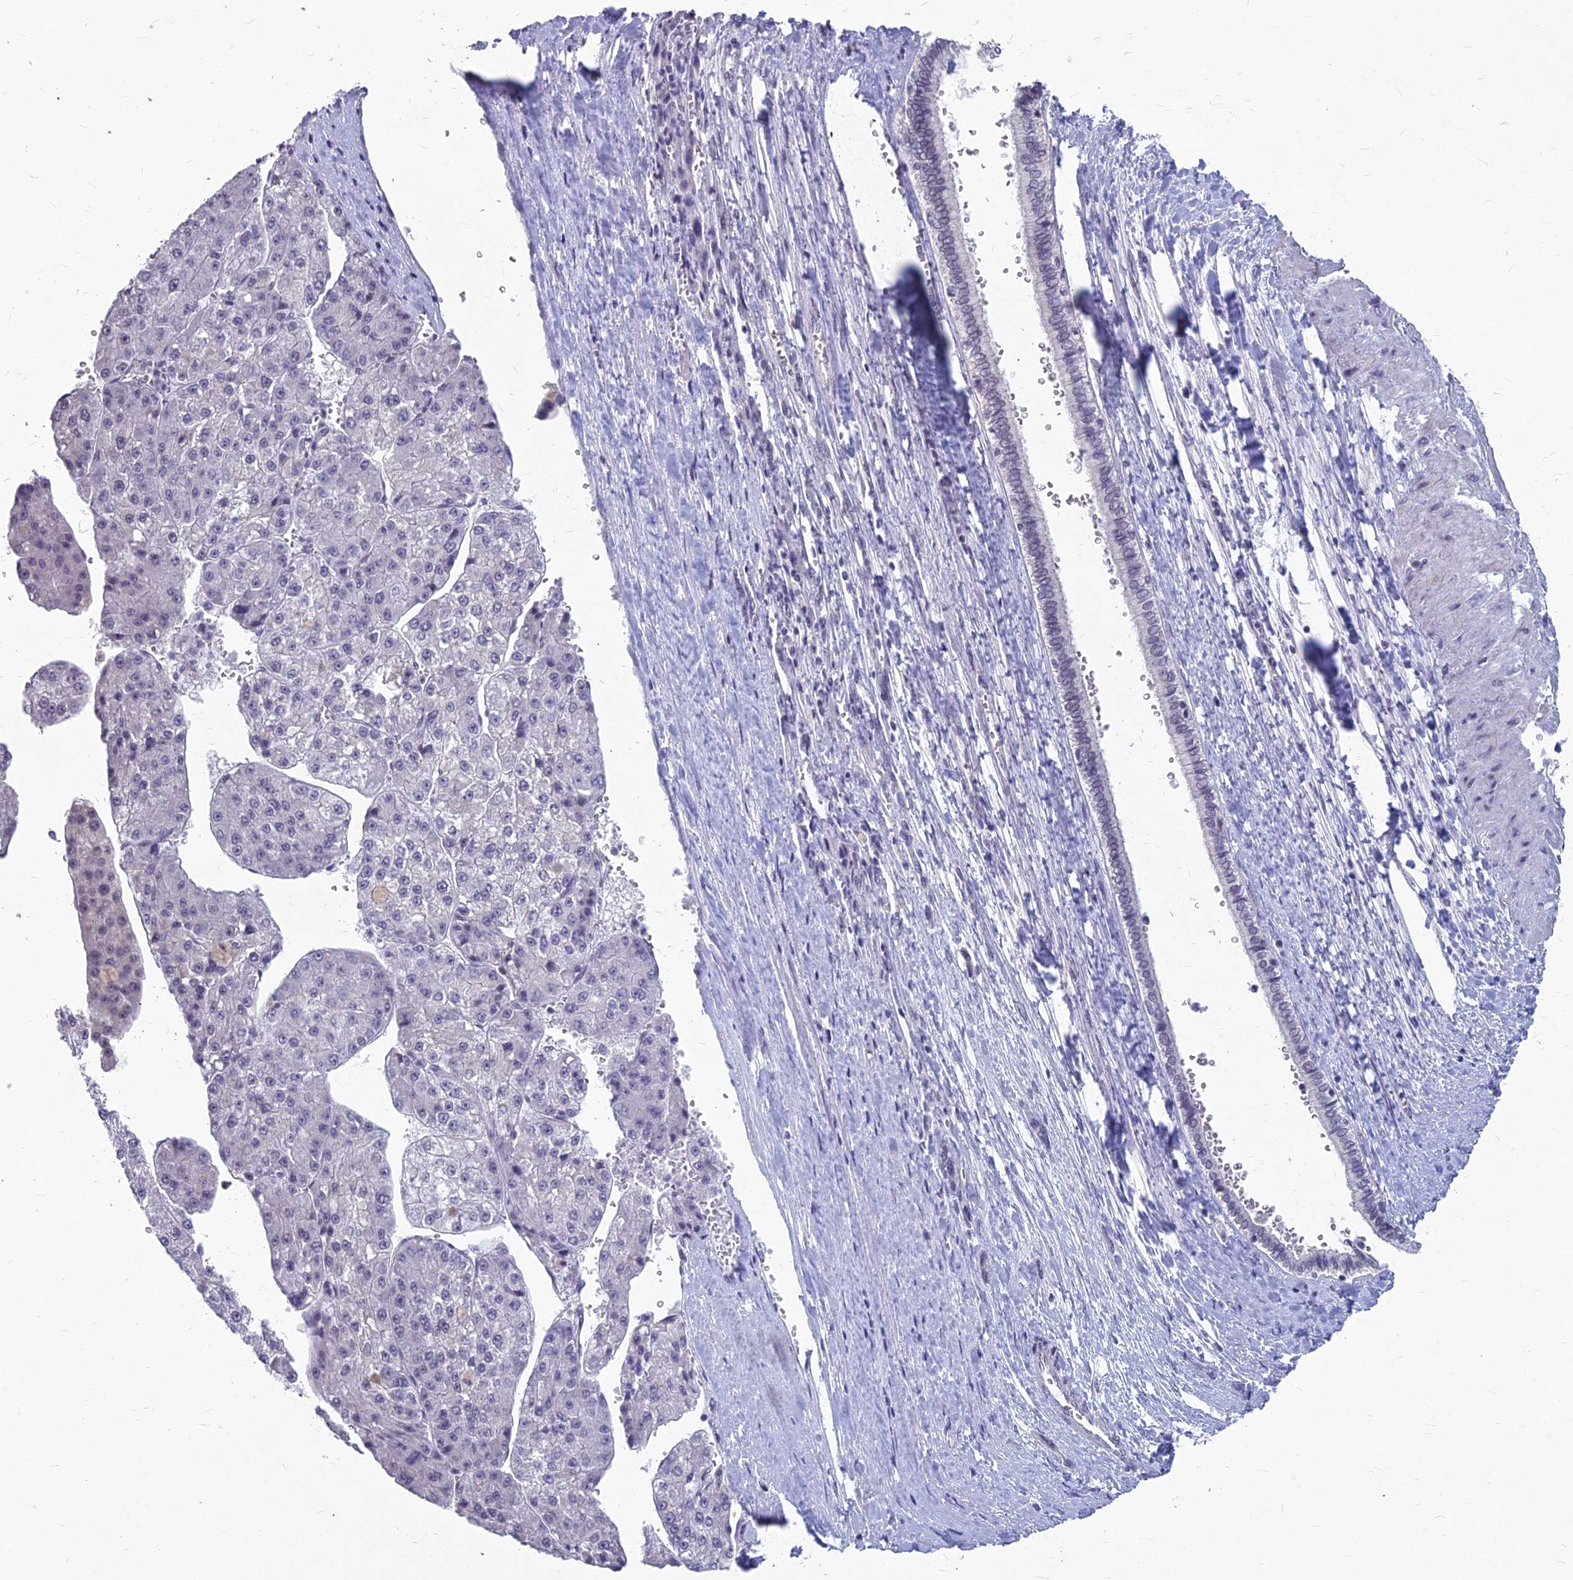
{"staining": {"intensity": "negative", "quantity": "none", "location": "none"}, "tissue": "liver cancer", "cell_type": "Tumor cells", "image_type": "cancer", "snomed": [{"axis": "morphology", "description": "Carcinoma, Hepatocellular, NOS"}, {"axis": "topography", "description": "Liver"}], "caption": "The micrograph displays no staining of tumor cells in hepatocellular carcinoma (liver).", "gene": "KAT7", "patient": {"sex": "female", "age": 73}}